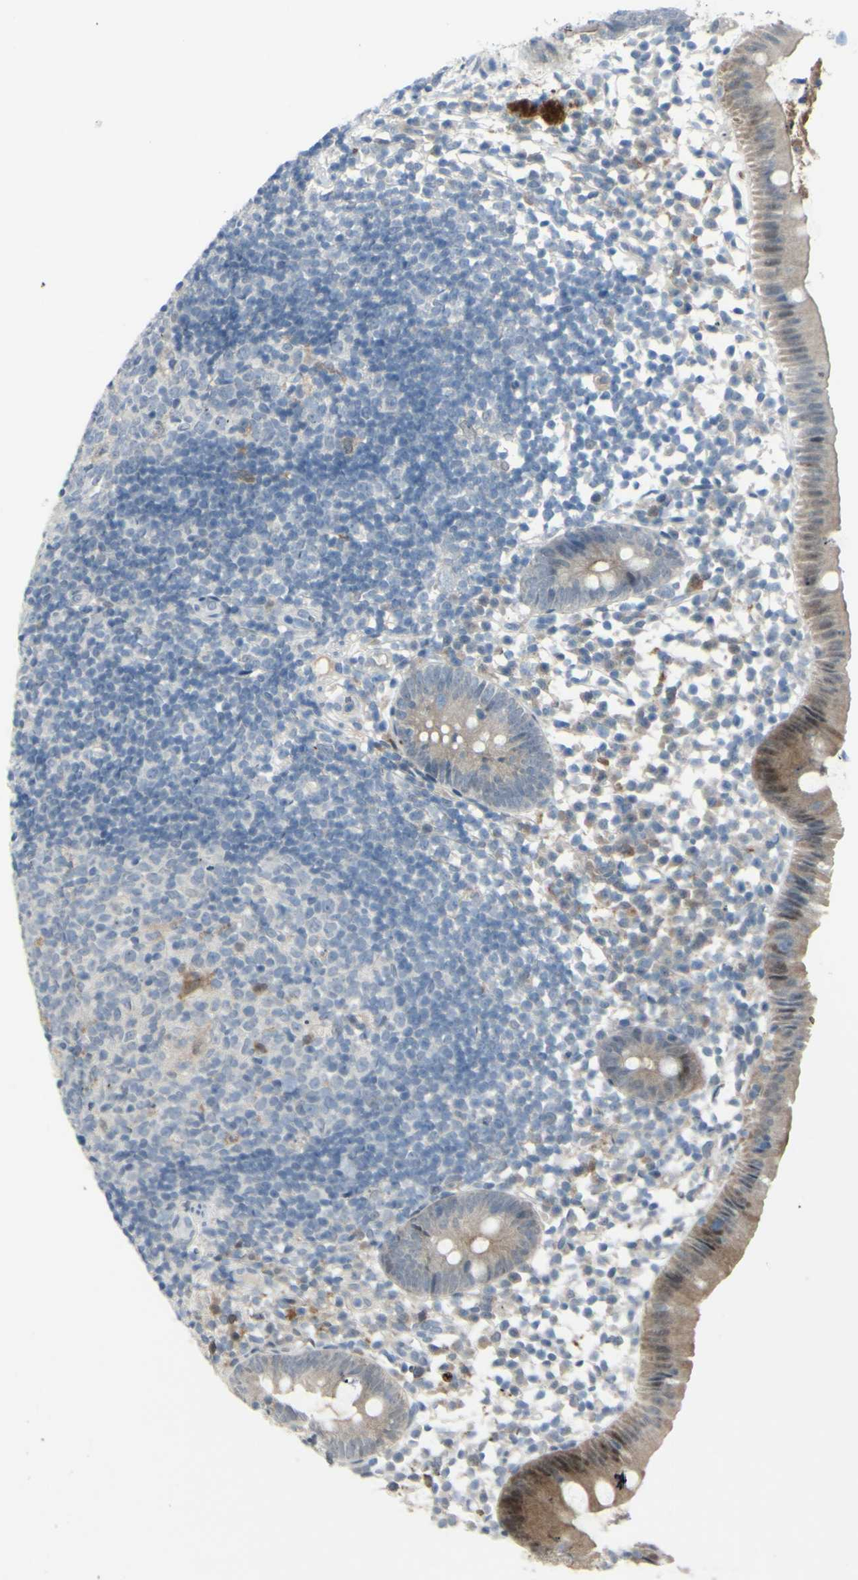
{"staining": {"intensity": "moderate", "quantity": "25%-75%", "location": "cytoplasmic/membranous"}, "tissue": "appendix", "cell_type": "Glandular cells", "image_type": "normal", "snomed": [{"axis": "morphology", "description": "Normal tissue, NOS"}, {"axis": "topography", "description": "Appendix"}], "caption": "Immunohistochemical staining of benign appendix demonstrates moderate cytoplasmic/membranous protein positivity in about 25%-75% of glandular cells.", "gene": "ETNK1", "patient": {"sex": "female", "age": 20}}